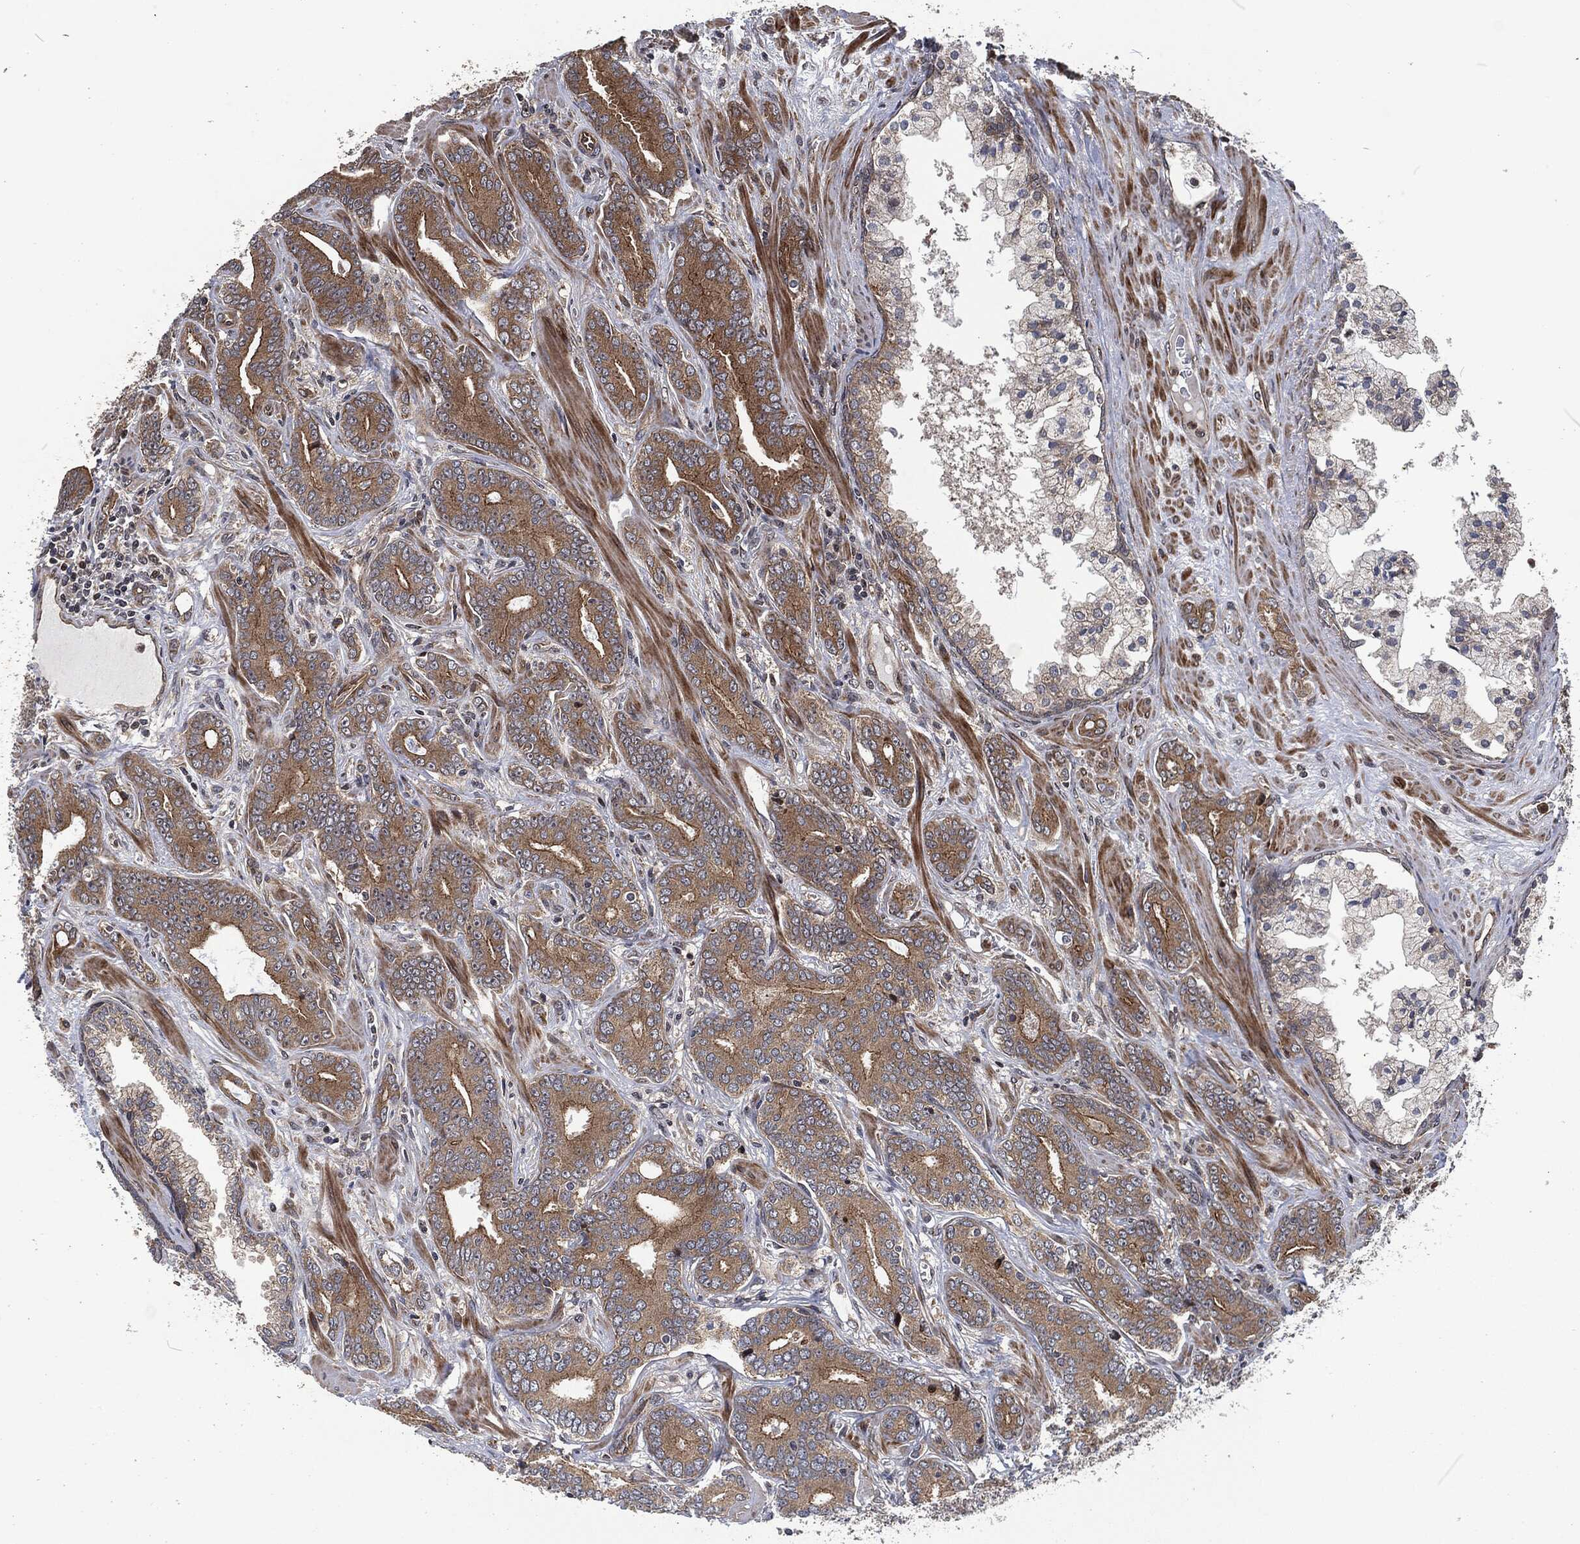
{"staining": {"intensity": "moderate", "quantity": ">75%", "location": "cytoplasmic/membranous"}, "tissue": "prostate cancer", "cell_type": "Tumor cells", "image_type": "cancer", "snomed": [{"axis": "morphology", "description": "Adenocarcinoma, NOS"}, {"axis": "topography", "description": "Prostate"}], "caption": "There is medium levels of moderate cytoplasmic/membranous expression in tumor cells of prostate cancer, as demonstrated by immunohistochemical staining (brown color).", "gene": "CMPK2", "patient": {"sex": "male", "age": 55}}